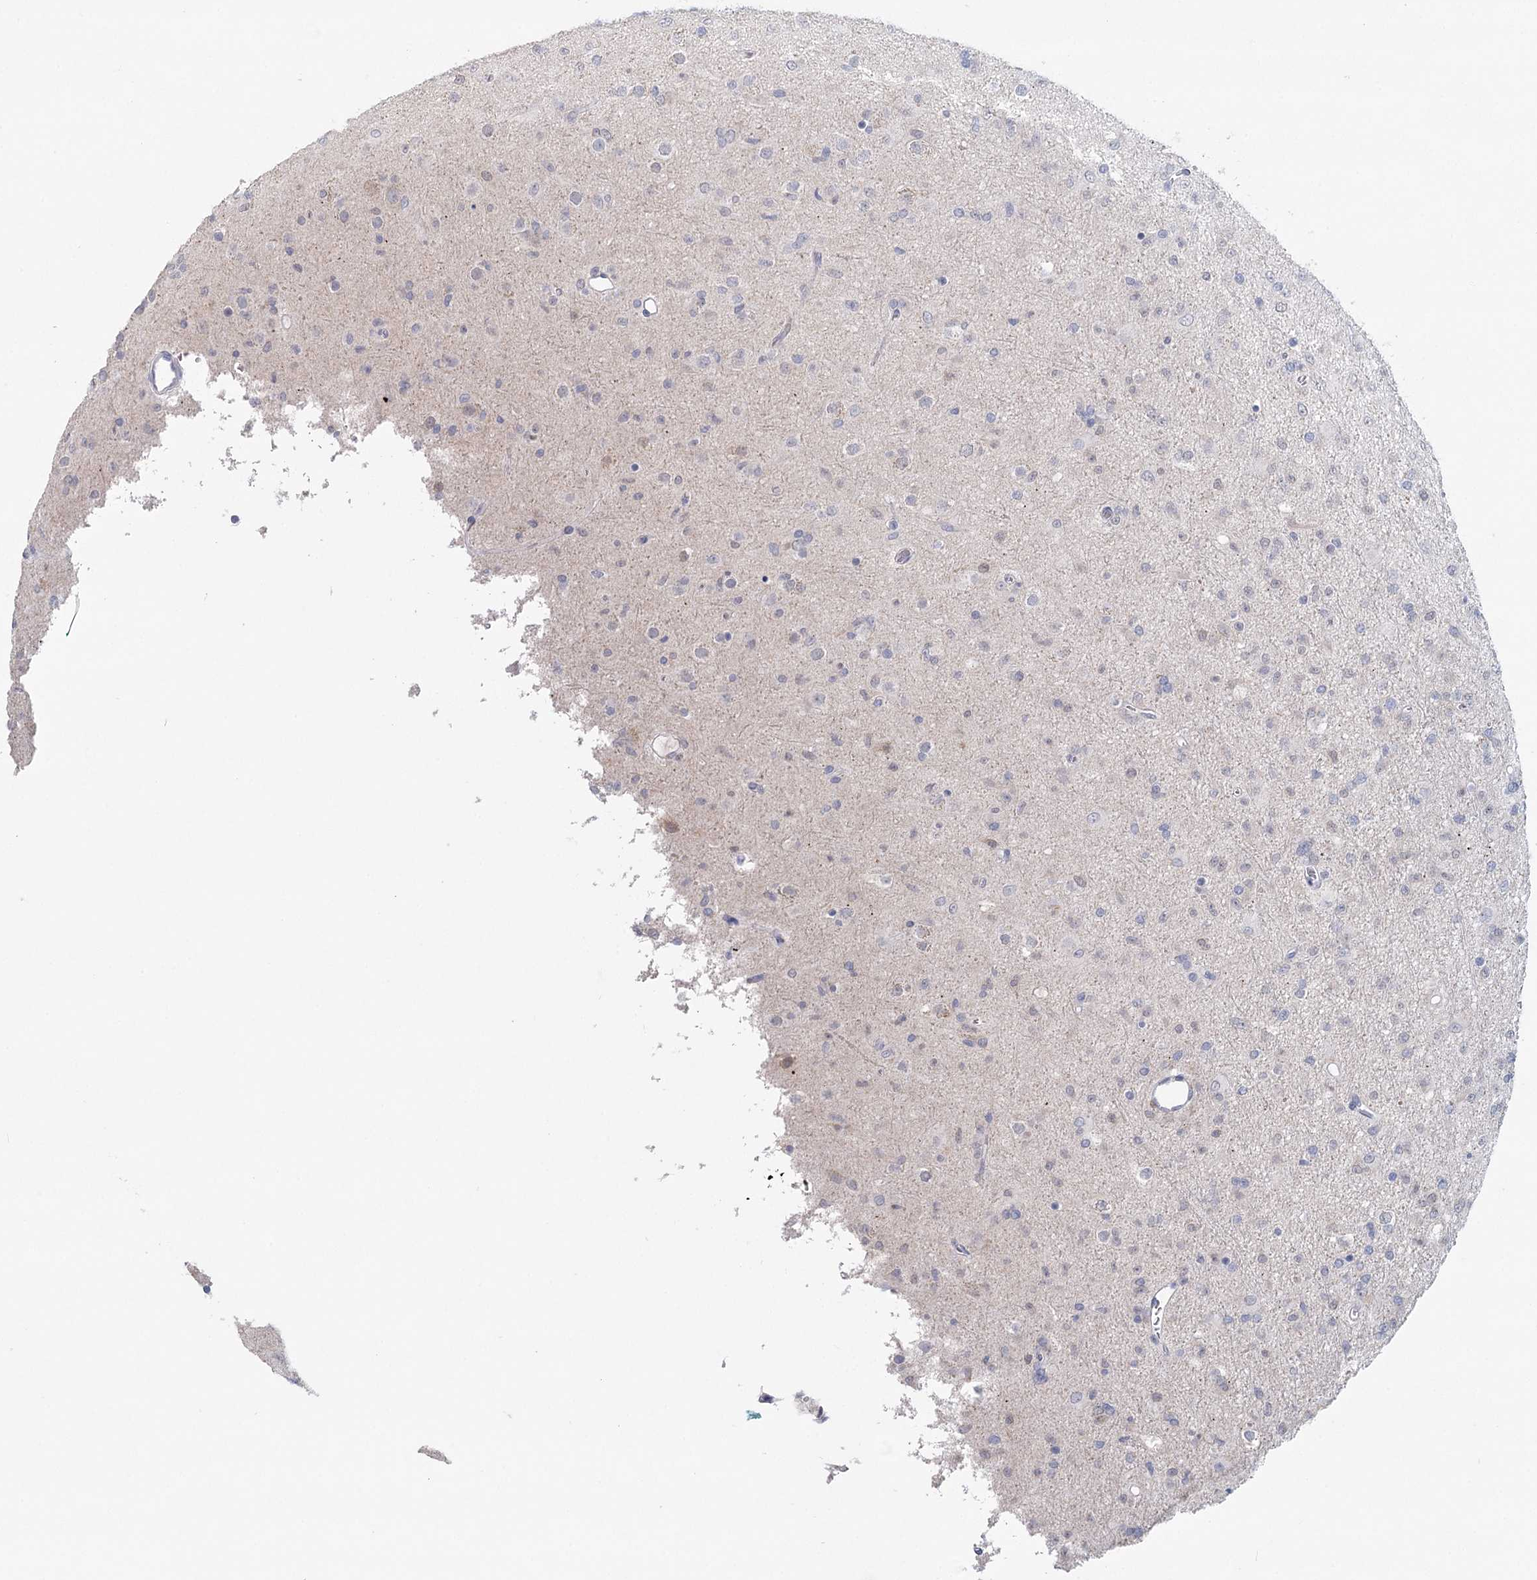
{"staining": {"intensity": "negative", "quantity": "none", "location": "none"}, "tissue": "glioma", "cell_type": "Tumor cells", "image_type": "cancer", "snomed": [{"axis": "morphology", "description": "Glioma, malignant, Low grade"}, {"axis": "topography", "description": "Brain"}], "caption": "This image is of malignant low-grade glioma stained with IHC to label a protein in brown with the nuclei are counter-stained blue. There is no staining in tumor cells.", "gene": "HSPA4L", "patient": {"sex": "male", "age": 65}}